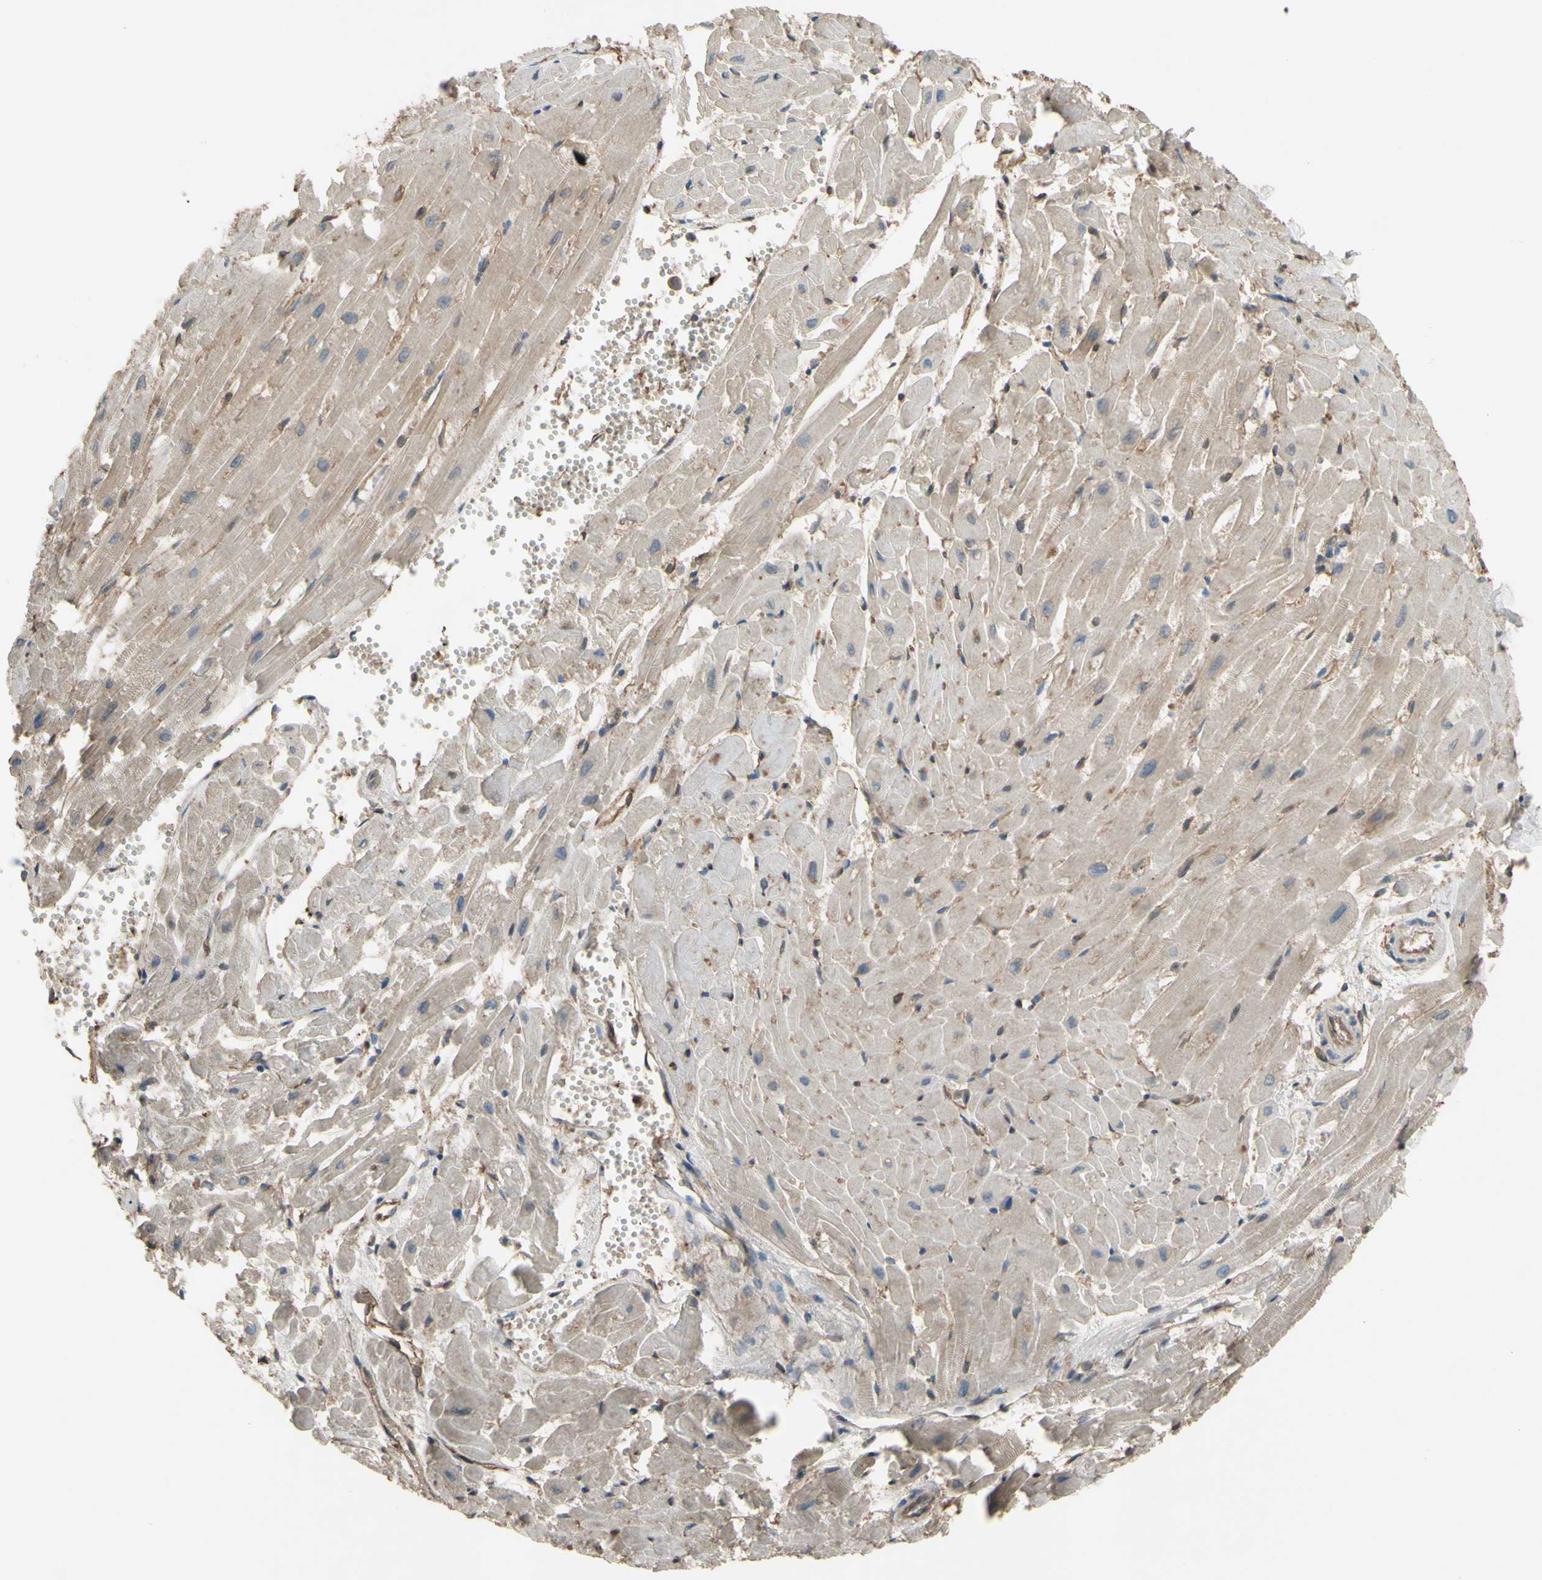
{"staining": {"intensity": "weak", "quantity": "25%-75%", "location": "cytoplasmic/membranous"}, "tissue": "heart muscle", "cell_type": "Cardiomyocytes", "image_type": "normal", "snomed": [{"axis": "morphology", "description": "Normal tissue, NOS"}, {"axis": "topography", "description": "Heart"}], "caption": "The image demonstrates immunohistochemical staining of unremarkable heart muscle. There is weak cytoplasmic/membranous expression is present in about 25%-75% of cardiomyocytes. The staining is performed using DAB brown chromogen to label protein expression. The nuclei are counter-stained blue using hematoxylin.", "gene": "SHROOM4", "patient": {"sex": "female", "age": 19}}